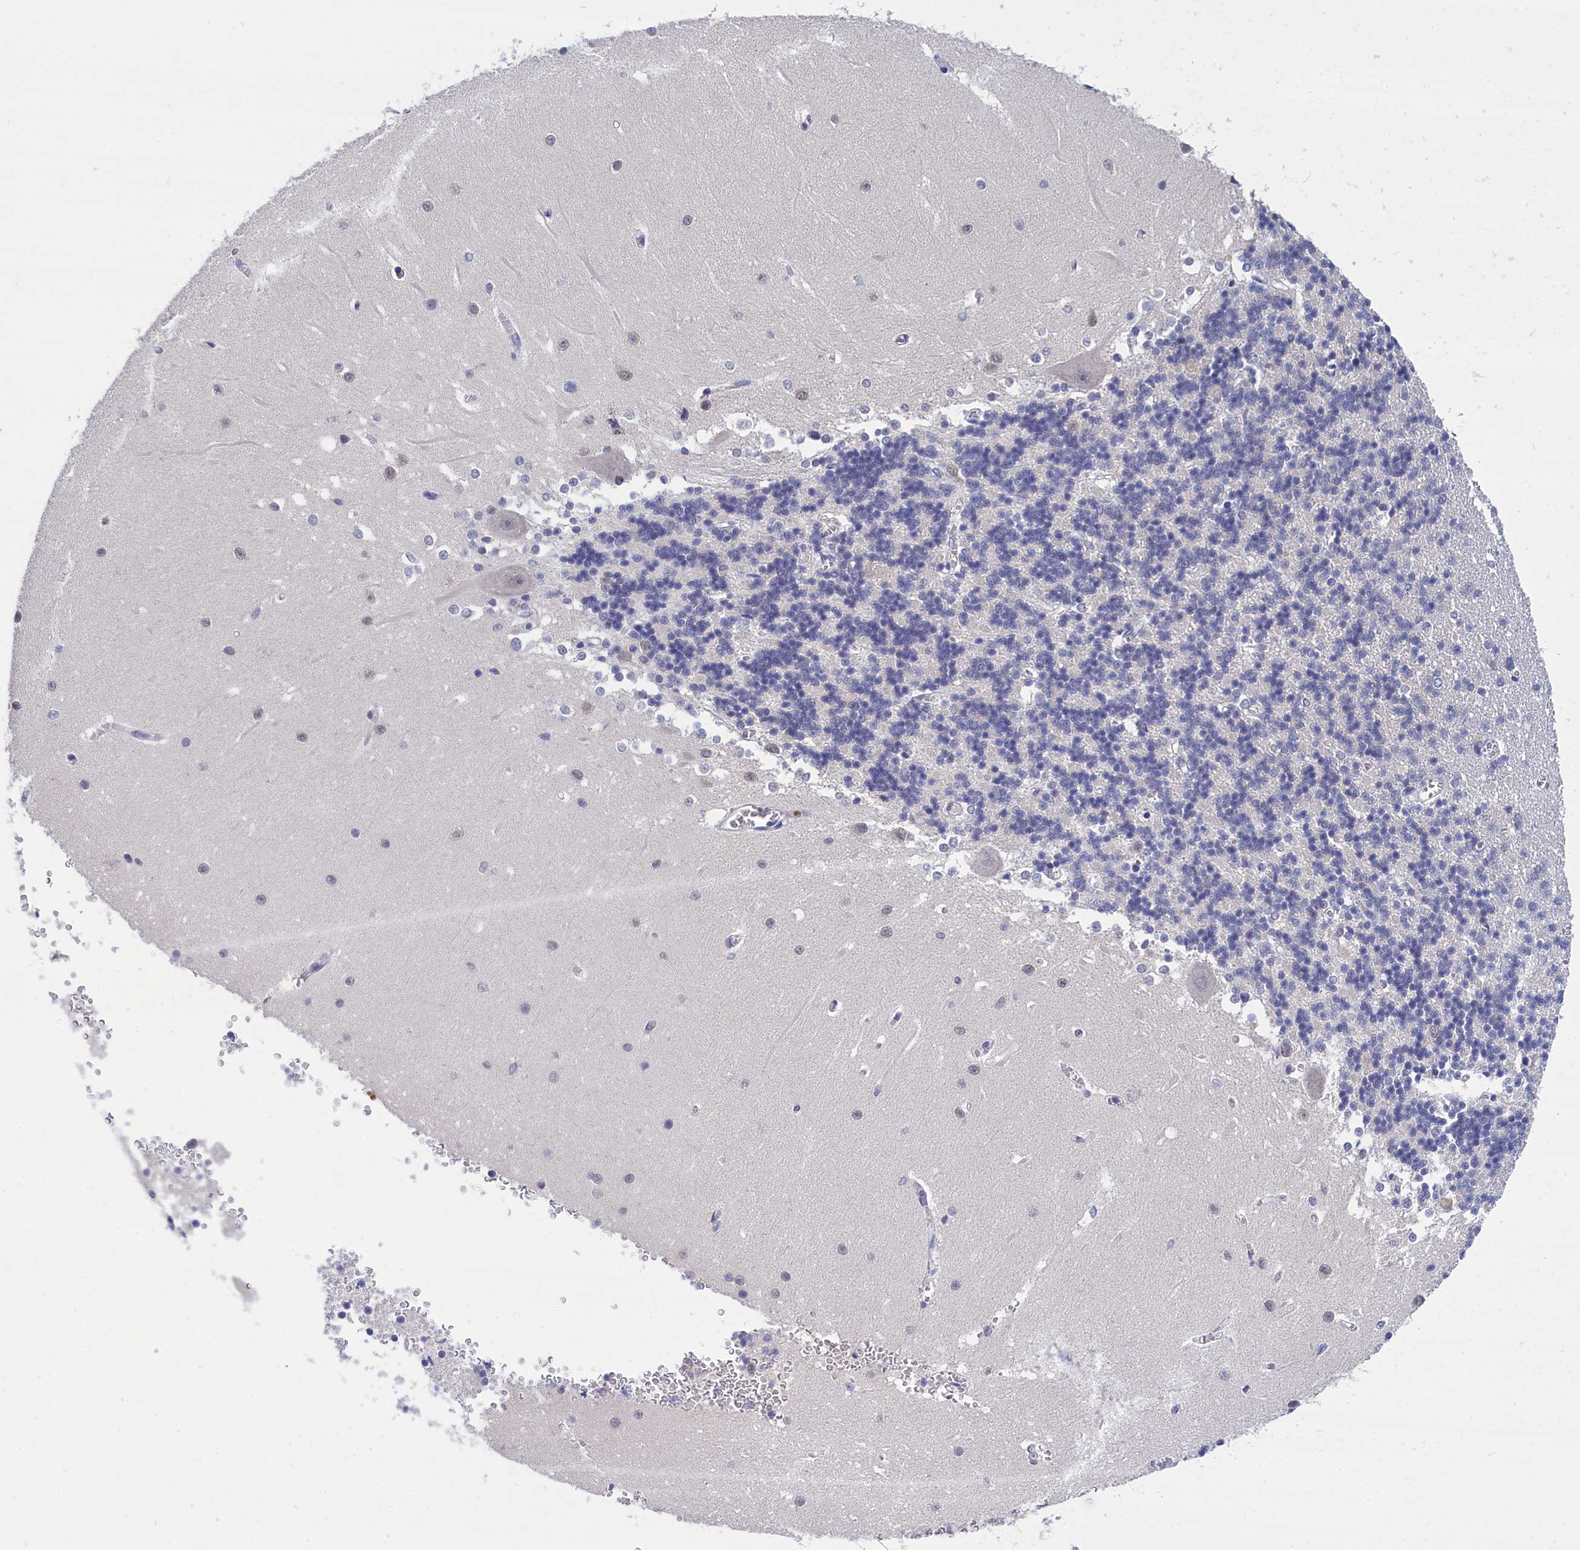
{"staining": {"intensity": "moderate", "quantity": "<25%", "location": "cytoplasmic/membranous,nuclear"}, "tissue": "cerebellum", "cell_type": "Cells in granular layer", "image_type": "normal", "snomed": [{"axis": "morphology", "description": "Normal tissue, NOS"}, {"axis": "topography", "description": "Cerebellum"}], "caption": "Cells in granular layer exhibit low levels of moderate cytoplasmic/membranous,nuclear expression in about <25% of cells in unremarkable cerebellum.", "gene": "PGP", "patient": {"sex": "male", "age": 37}}